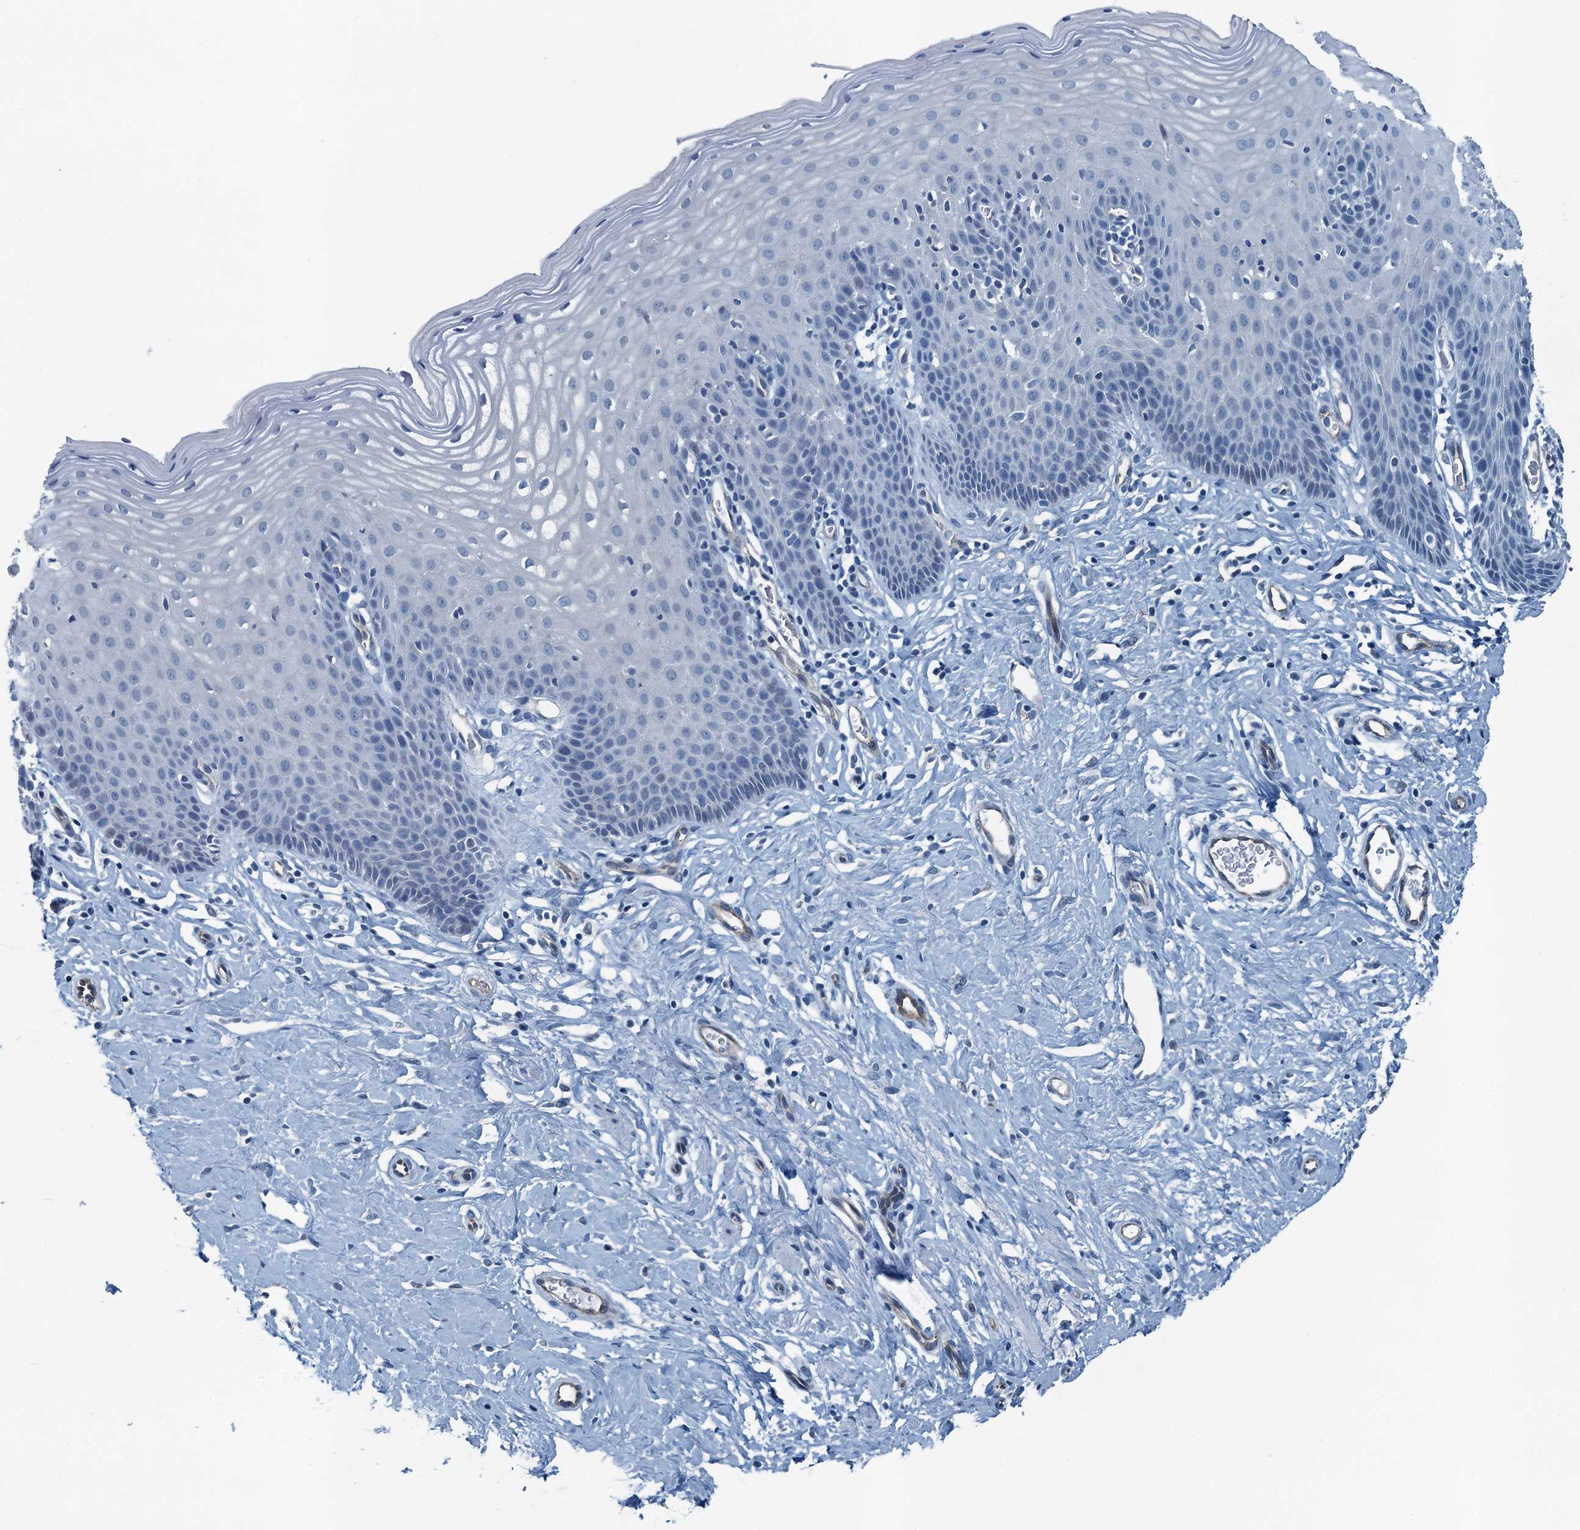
{"staining": {"intensity": "negative", "quantity": "none", "location": "none"}, "tissue": "cervix", "cell_type": "Glandular cells", "image_type": "normal", "snomed": [{"axis": "morphology", "description": "Normal tissue, NOS"}, {"axis": "topography", "description": "Cervix"}], "caption": "There is no significant positivity in glandular cells of cervix. Brightfield microscopy of IHC stained with DAB (brown) and hematoxylin (blue), captured at high magnification.", "gene": "GFOD2", "patient": {"sex": "female", "age": 36}}